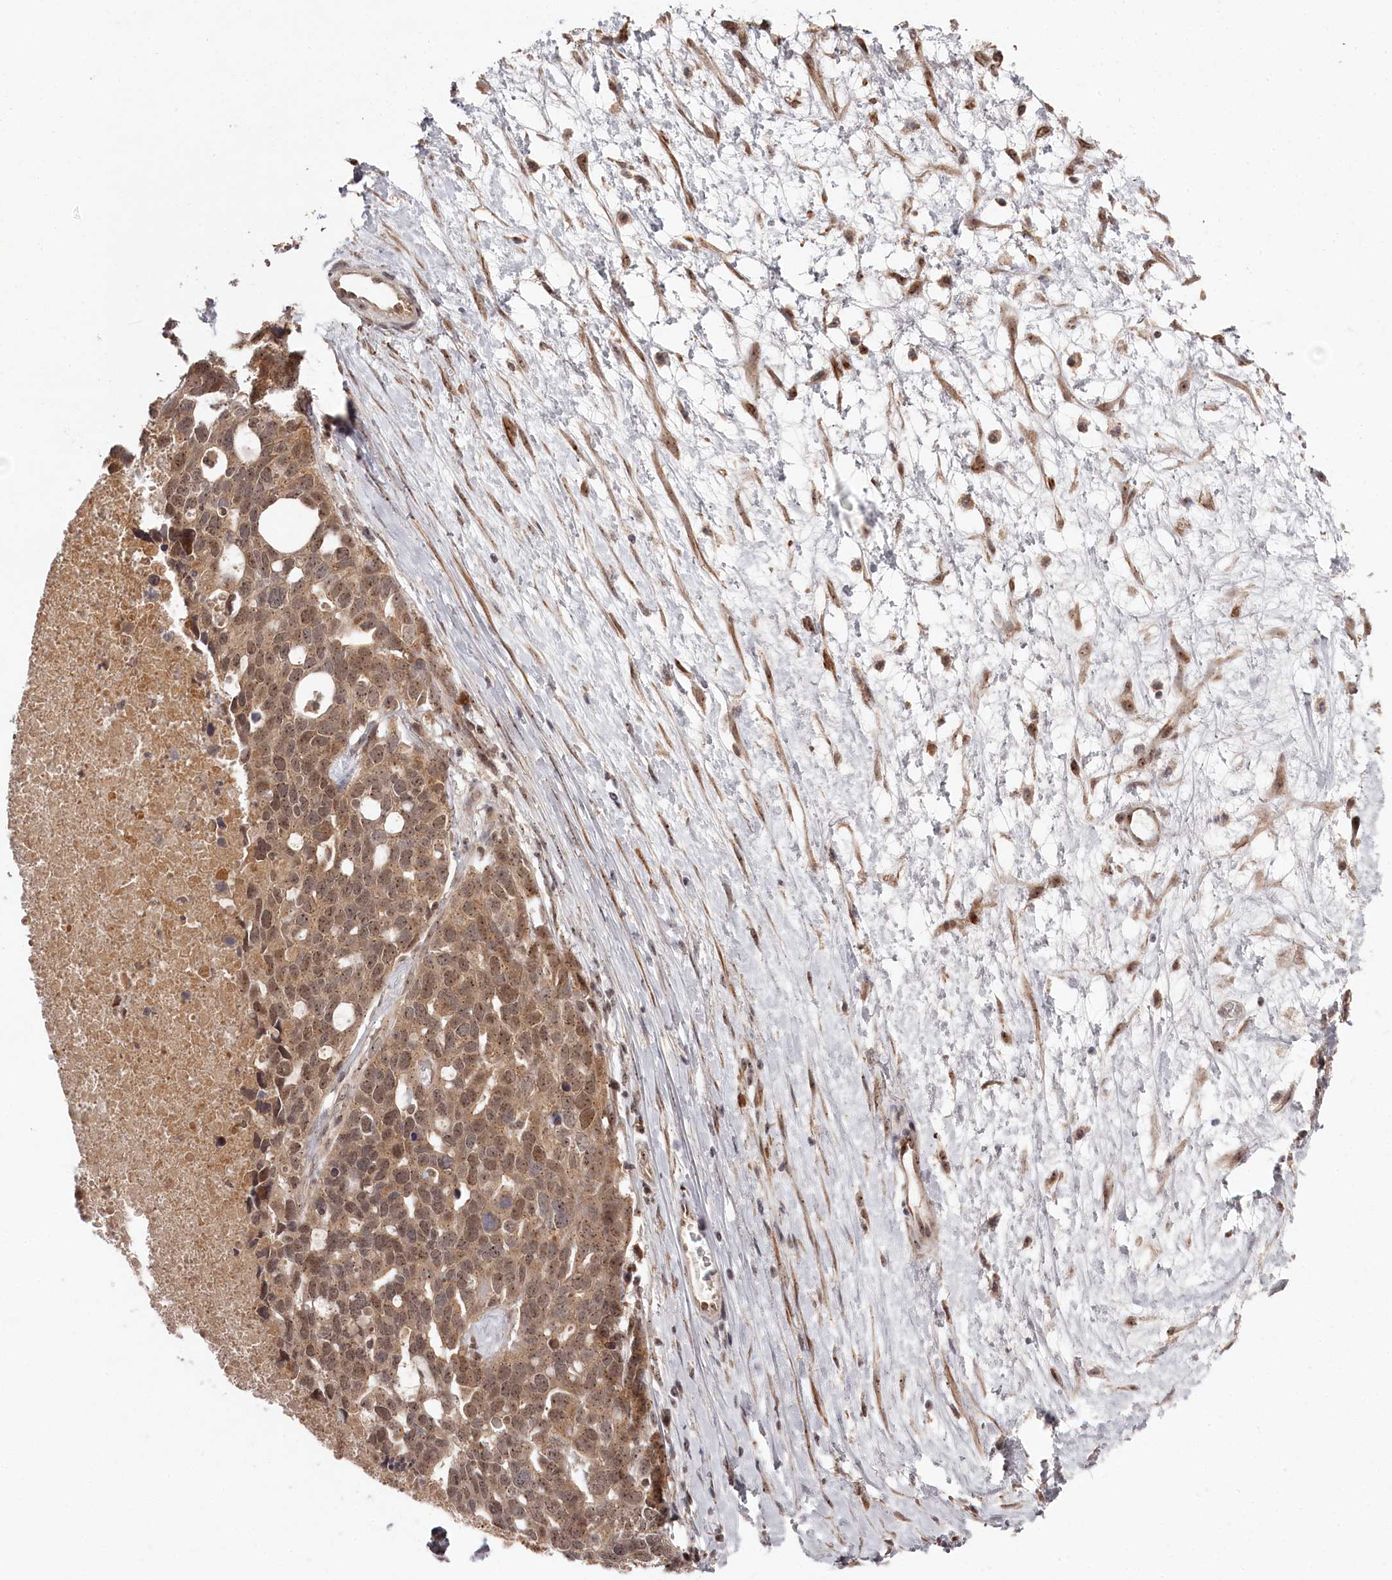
{"staining": {"intensity": "moderate", "quantity": ">75%", "location": "cytoplasmic/membranous,nuclear"}, "tissue": "ovarian cancer", "cell_type": "Tumor cells", "image_type": "cancer", "snomed": [{"axis": "morphology", "description": "Cystadenocarcinoma, serous, NOS"}, {"axis": "topography", "description": "Ovary"}], "caption": "A micrograph of ovarian cancer stained for a protein reveals moderate cytoplasmic/membranous and nuclear brown staining in tumor cells. (DAB (3,3'-diaminobenzidine) IHC with brightfield microscopy, high magnification).", "gene": "EXOSC1", "patient": {"sex": "female", "age": 54}}